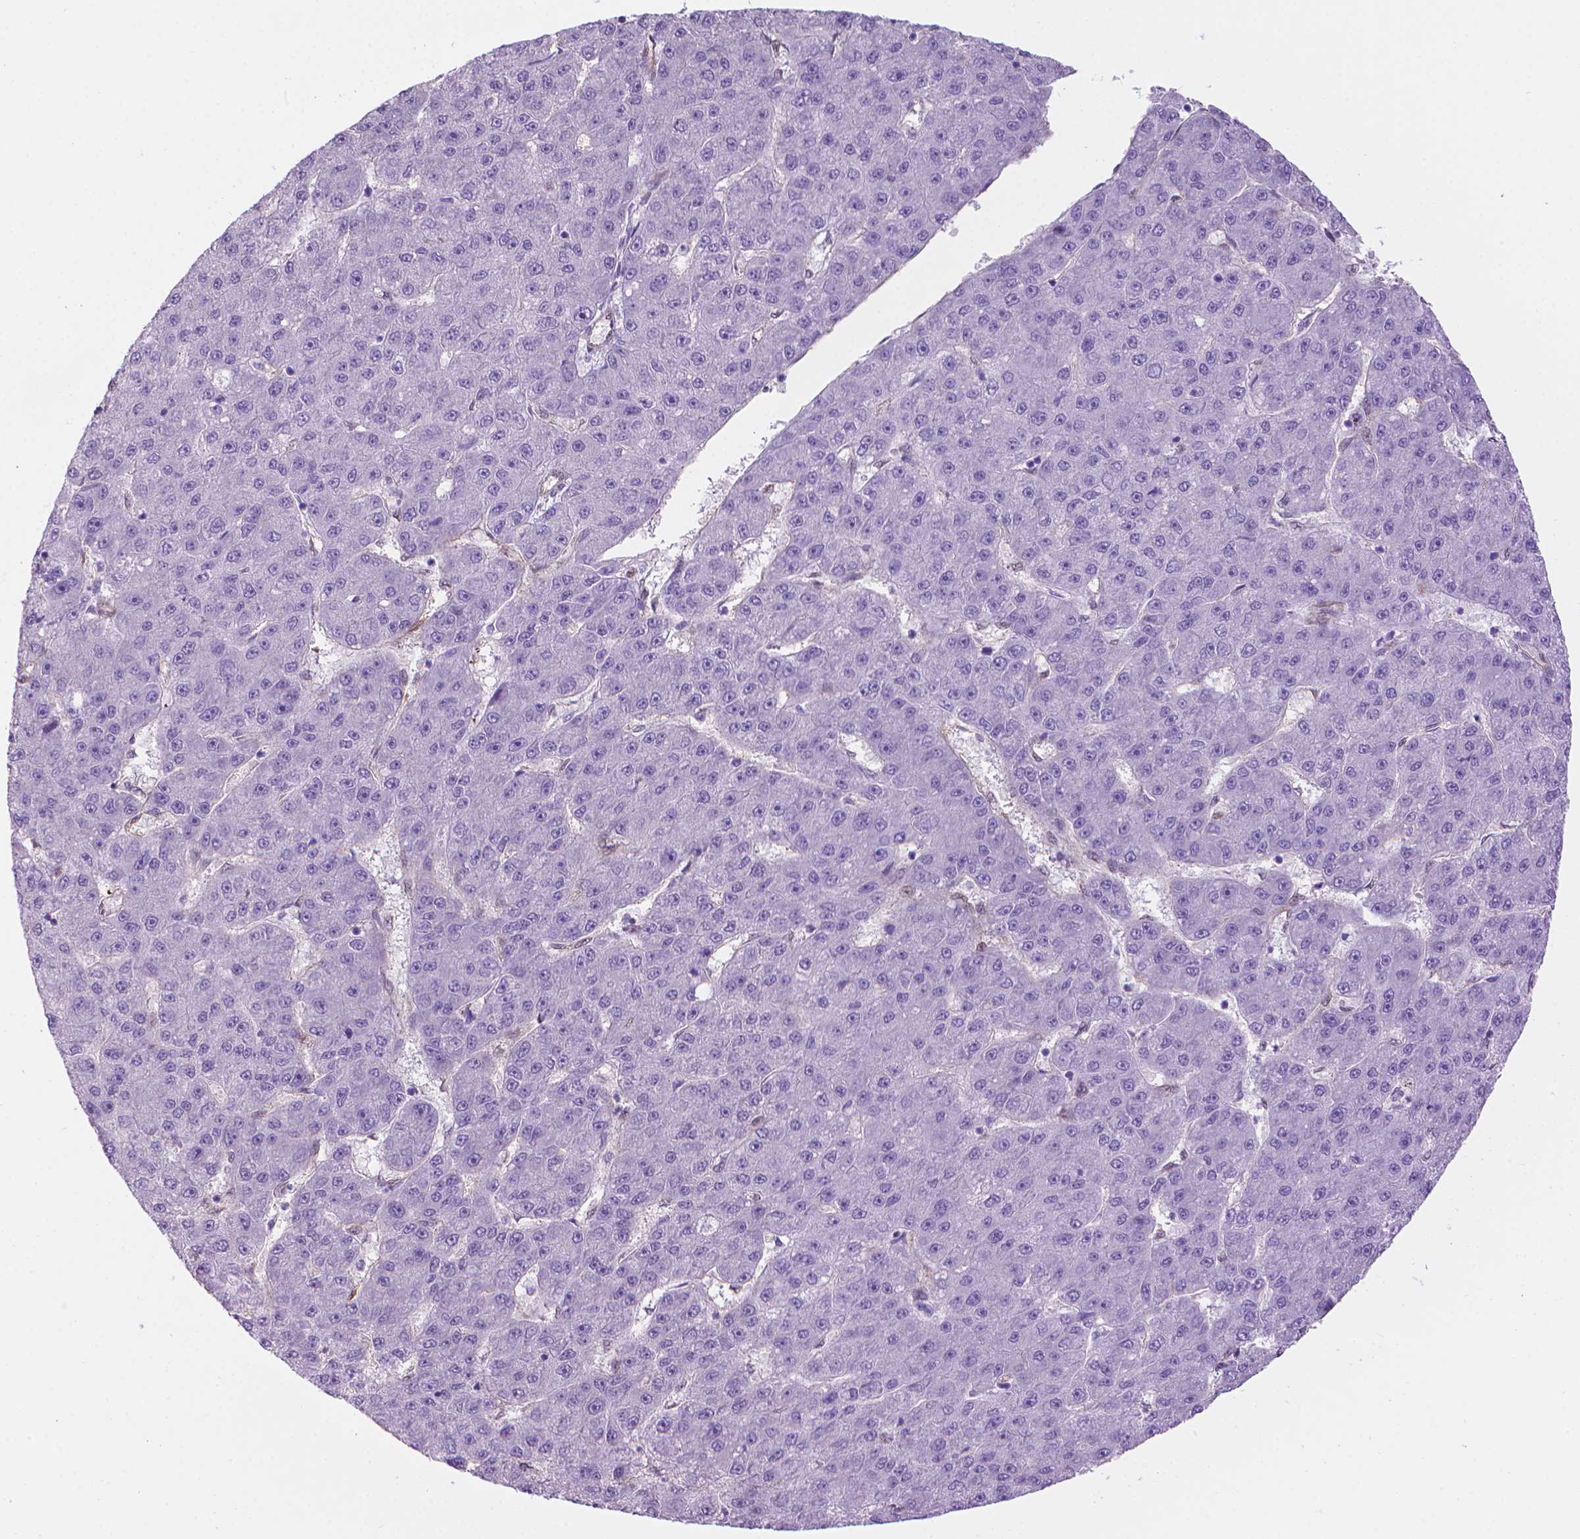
{"staining": {"intensity": "negative", "quantity": "none", "location": "none"}, "tissue": "liver cancer", "cell_type": "Tumor cells", "image_type": "cancer", "snomed": [{"axis": "morphology", "description": "Carcinoma, Hepatocellular, NOS"}, {"axis": "topography", "description": "Liver"}], "caption": "The micrograph displays no staining of tumor cells in liver cancer (hepatocellular carcinoma).", "gene": "CLIC4", "patient": {"sex": "male", "age": 67}}